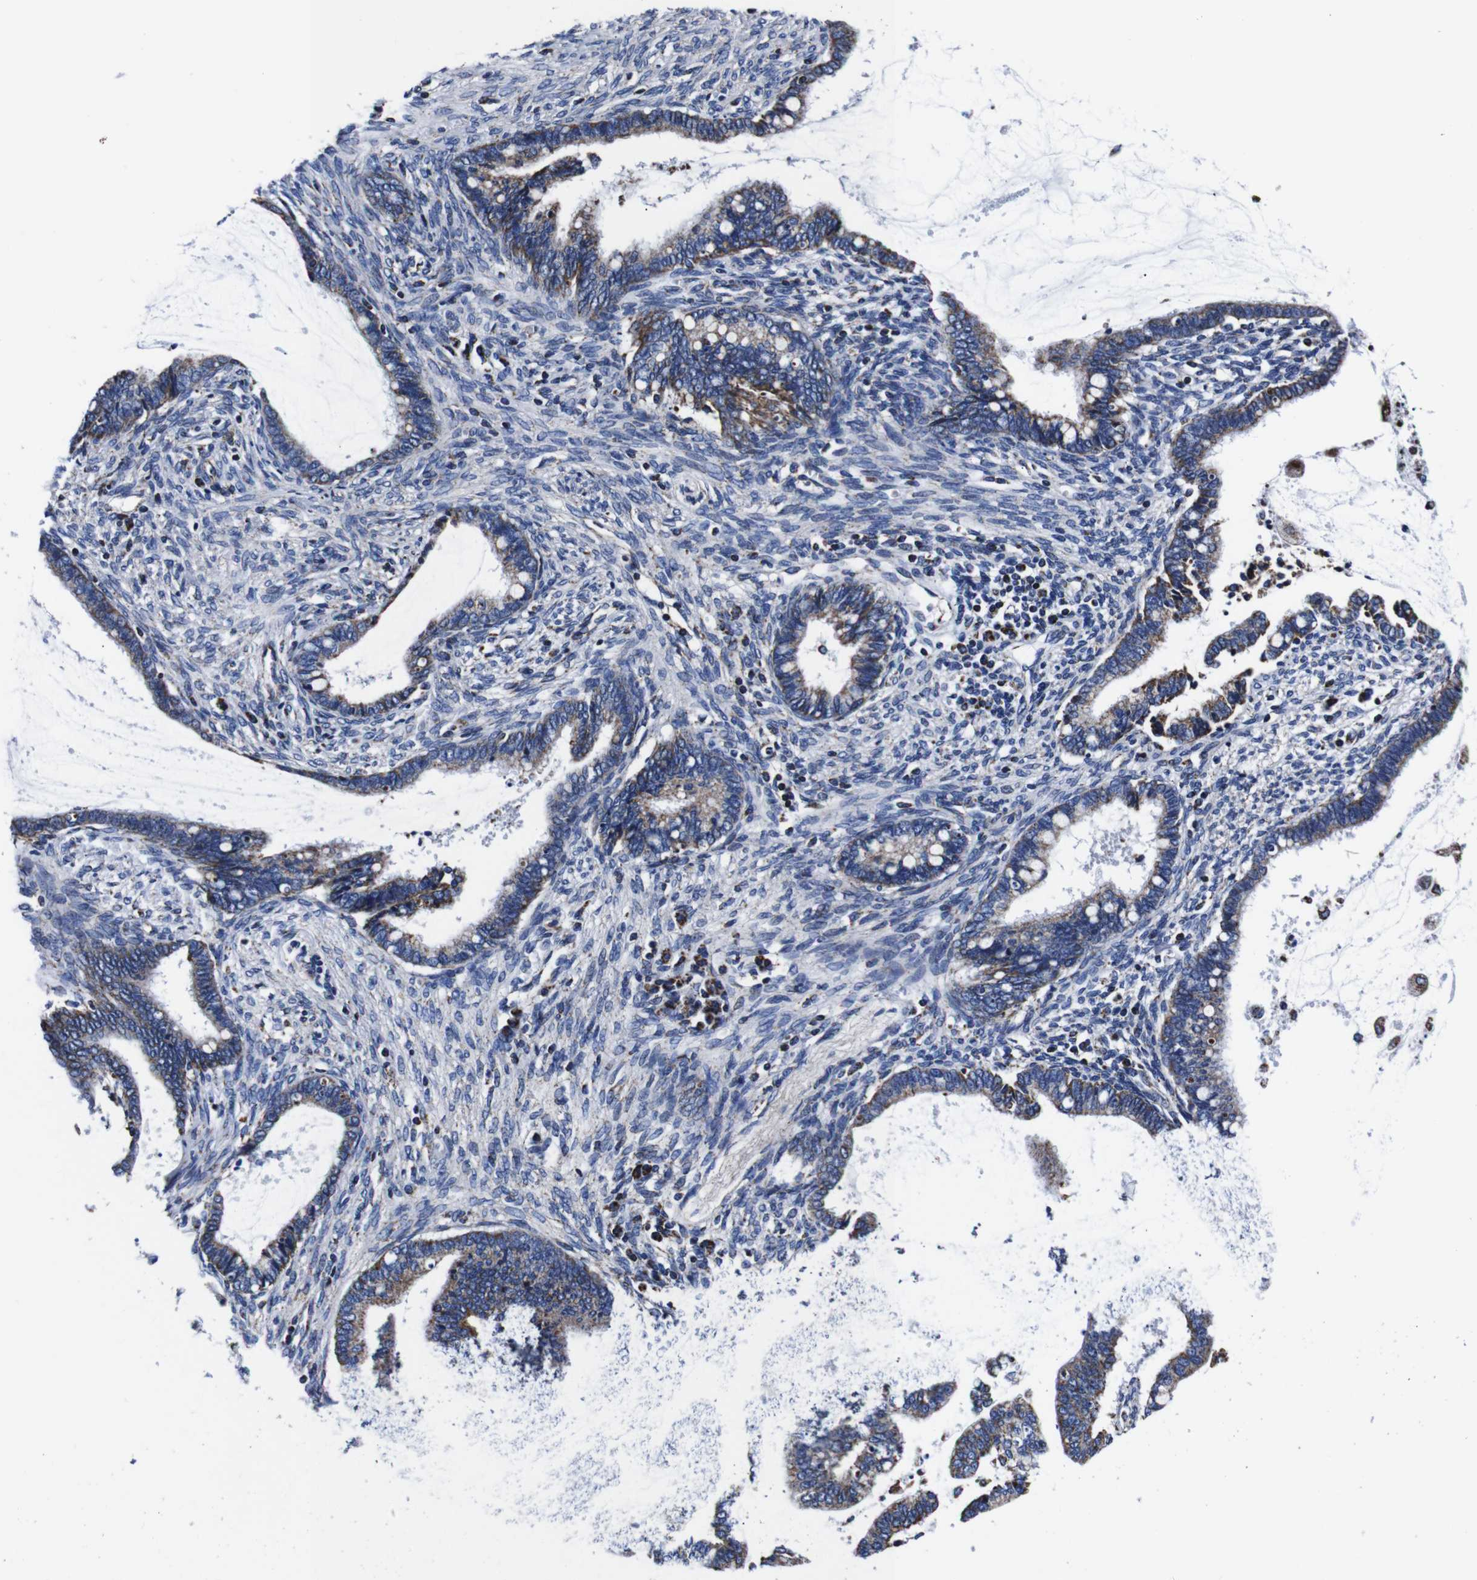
{"staining": {"intensity": "moderate", "quantity": ">75%", "location": "cytoplasmic/membranous"}, "tissue": "cervical cancer", "cell_type": "Tumor cells", "image_type": "cancer", "snomed": [{"axis": "morphology", "description": "Adenocarcinoma, NOS"}, {"axis": "topography", "description": "Cervix"}], "caption": "The immunohistochemical stain shows moderate cytoplasmic/membranous positivity in tumor cells of adenocarcinoma (cervical) tissue.", "gene": "FKBP9", "patient": {"sex": "female", "age": 44}}